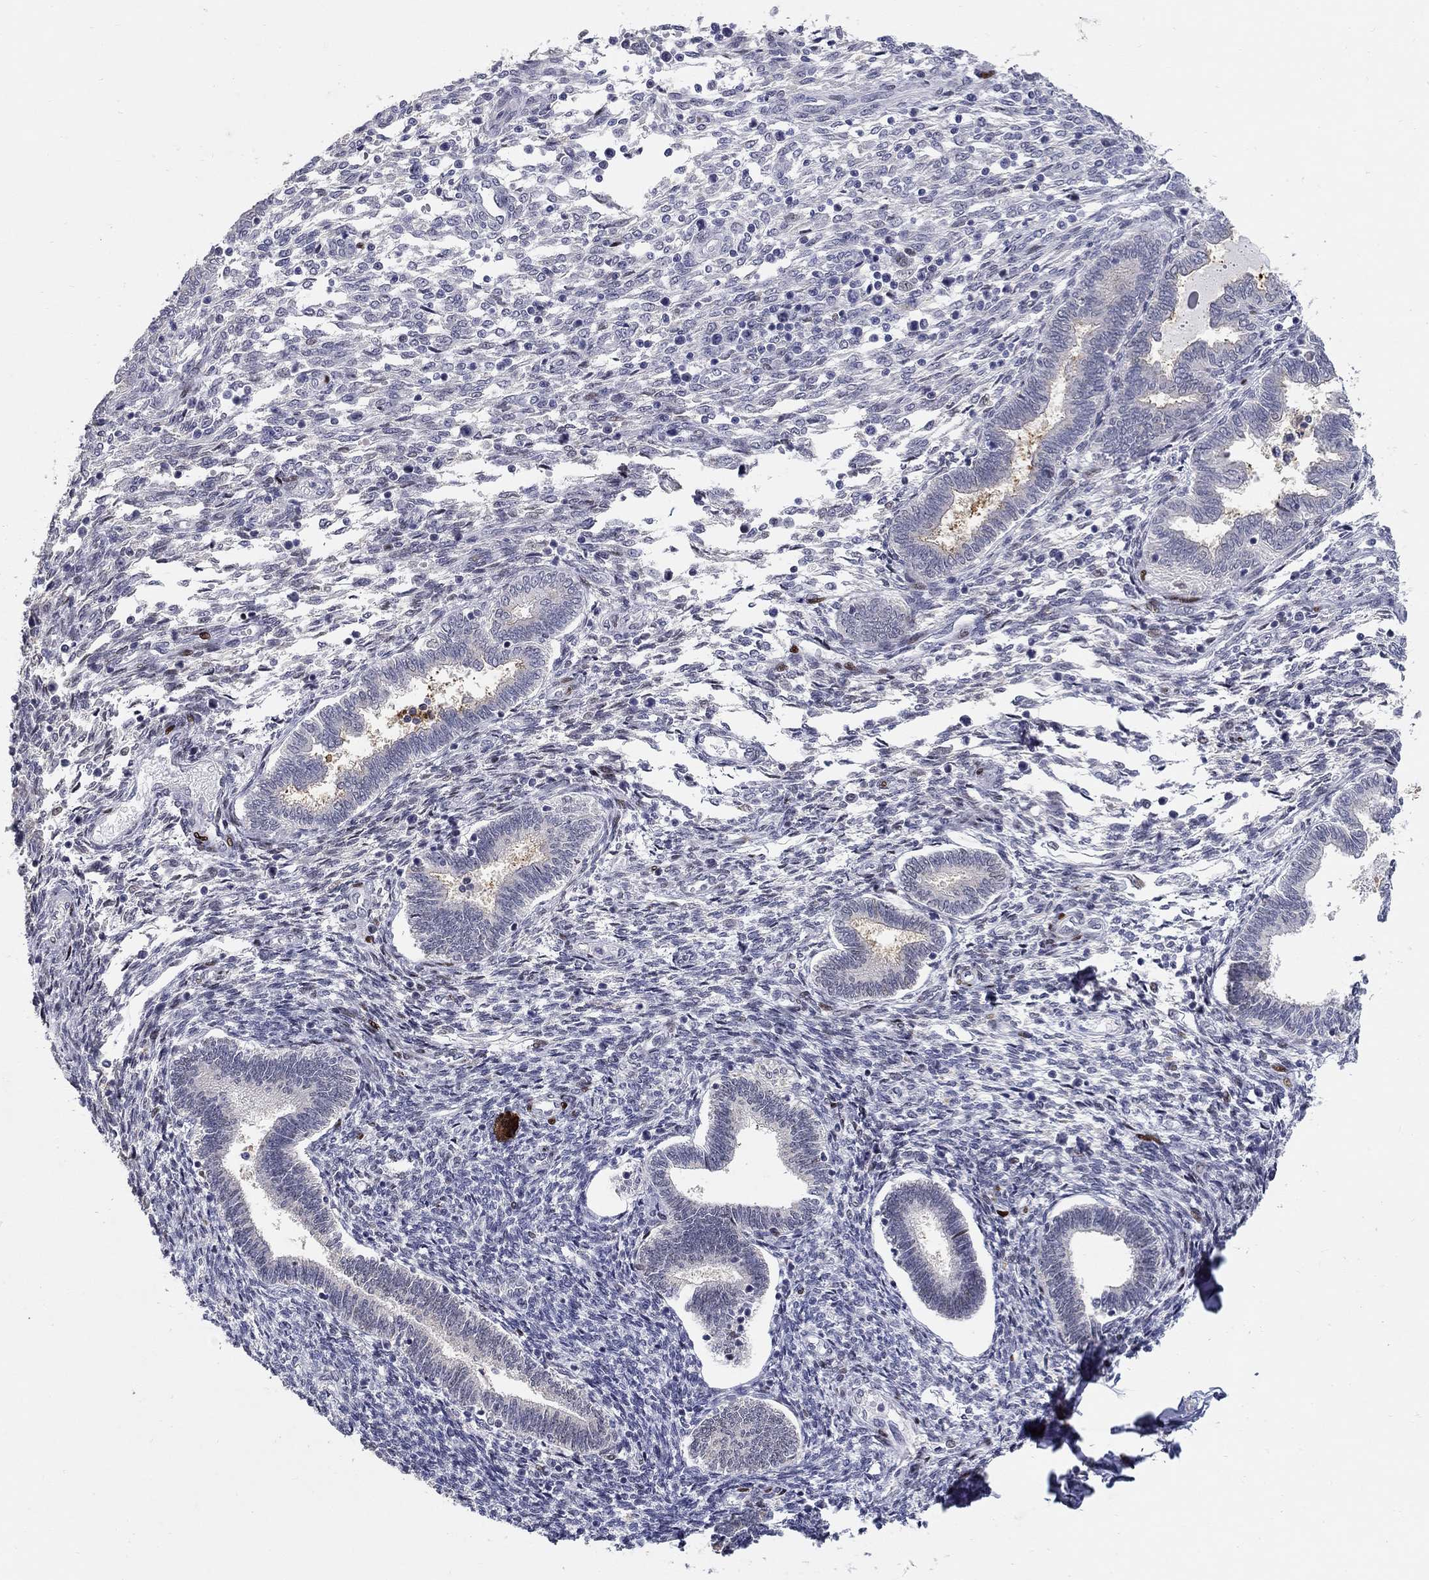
{"staining": {"intensity": "negative", "quantity": "none", "location": "none"}, "tissue": "endometrium", "cell_type": "Cells in endometrial stroma", "image_type": "normal", "snomed": [{"axis": "morphology", "description": "Normal tissue, NOS"}, {"axis": "topography", "description": "Endometrium"}], "caption": "Photomicrograph shows no protein positivity in cells in endometrial stroma of normal endometrium.", "gene": "RAPGEF5", "patient": {"sex": "female", "age": 42}}